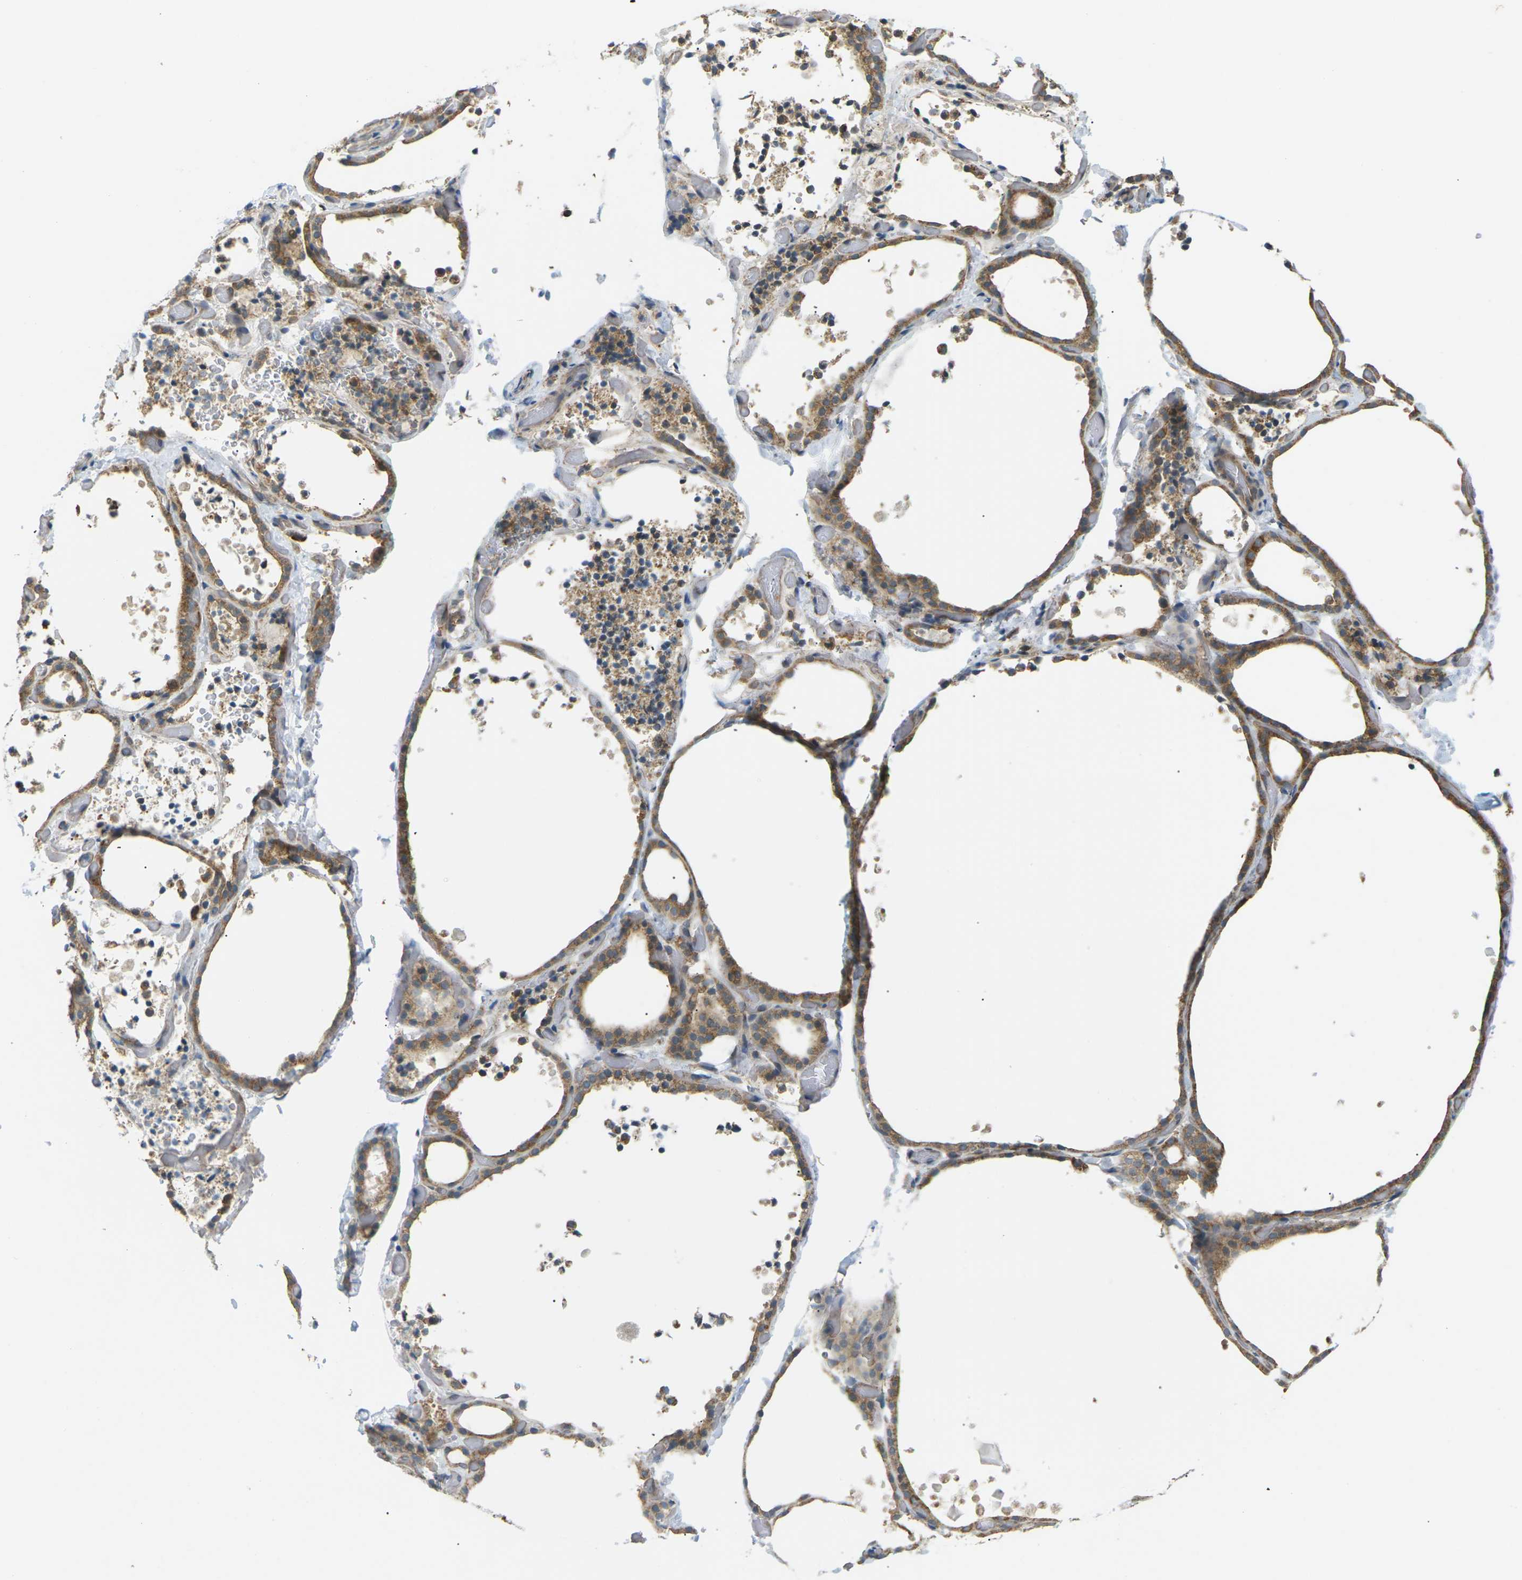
{"staining": {"intensity": "moderate", "quantity": ">75%", "location": "cytoplasmic/membranous"}, "tissue": "thyroid gland", "cell_type": "Glandular cells", "image_type": "normal", "snomed": [{"axis": "morphology", "description": "Normal tissue, NOS"}, {"axis": "topography", "description": "Thyroid gland"}], "caption": "This is a micrograph of immunohistochemistry (IHC) staining of benign thyroid gland, which shows moderate staining in the cytoplasmic/membranous of glandular cells.", "gene": "KSR1", "patient": {"sex": "female", "age": 44}}